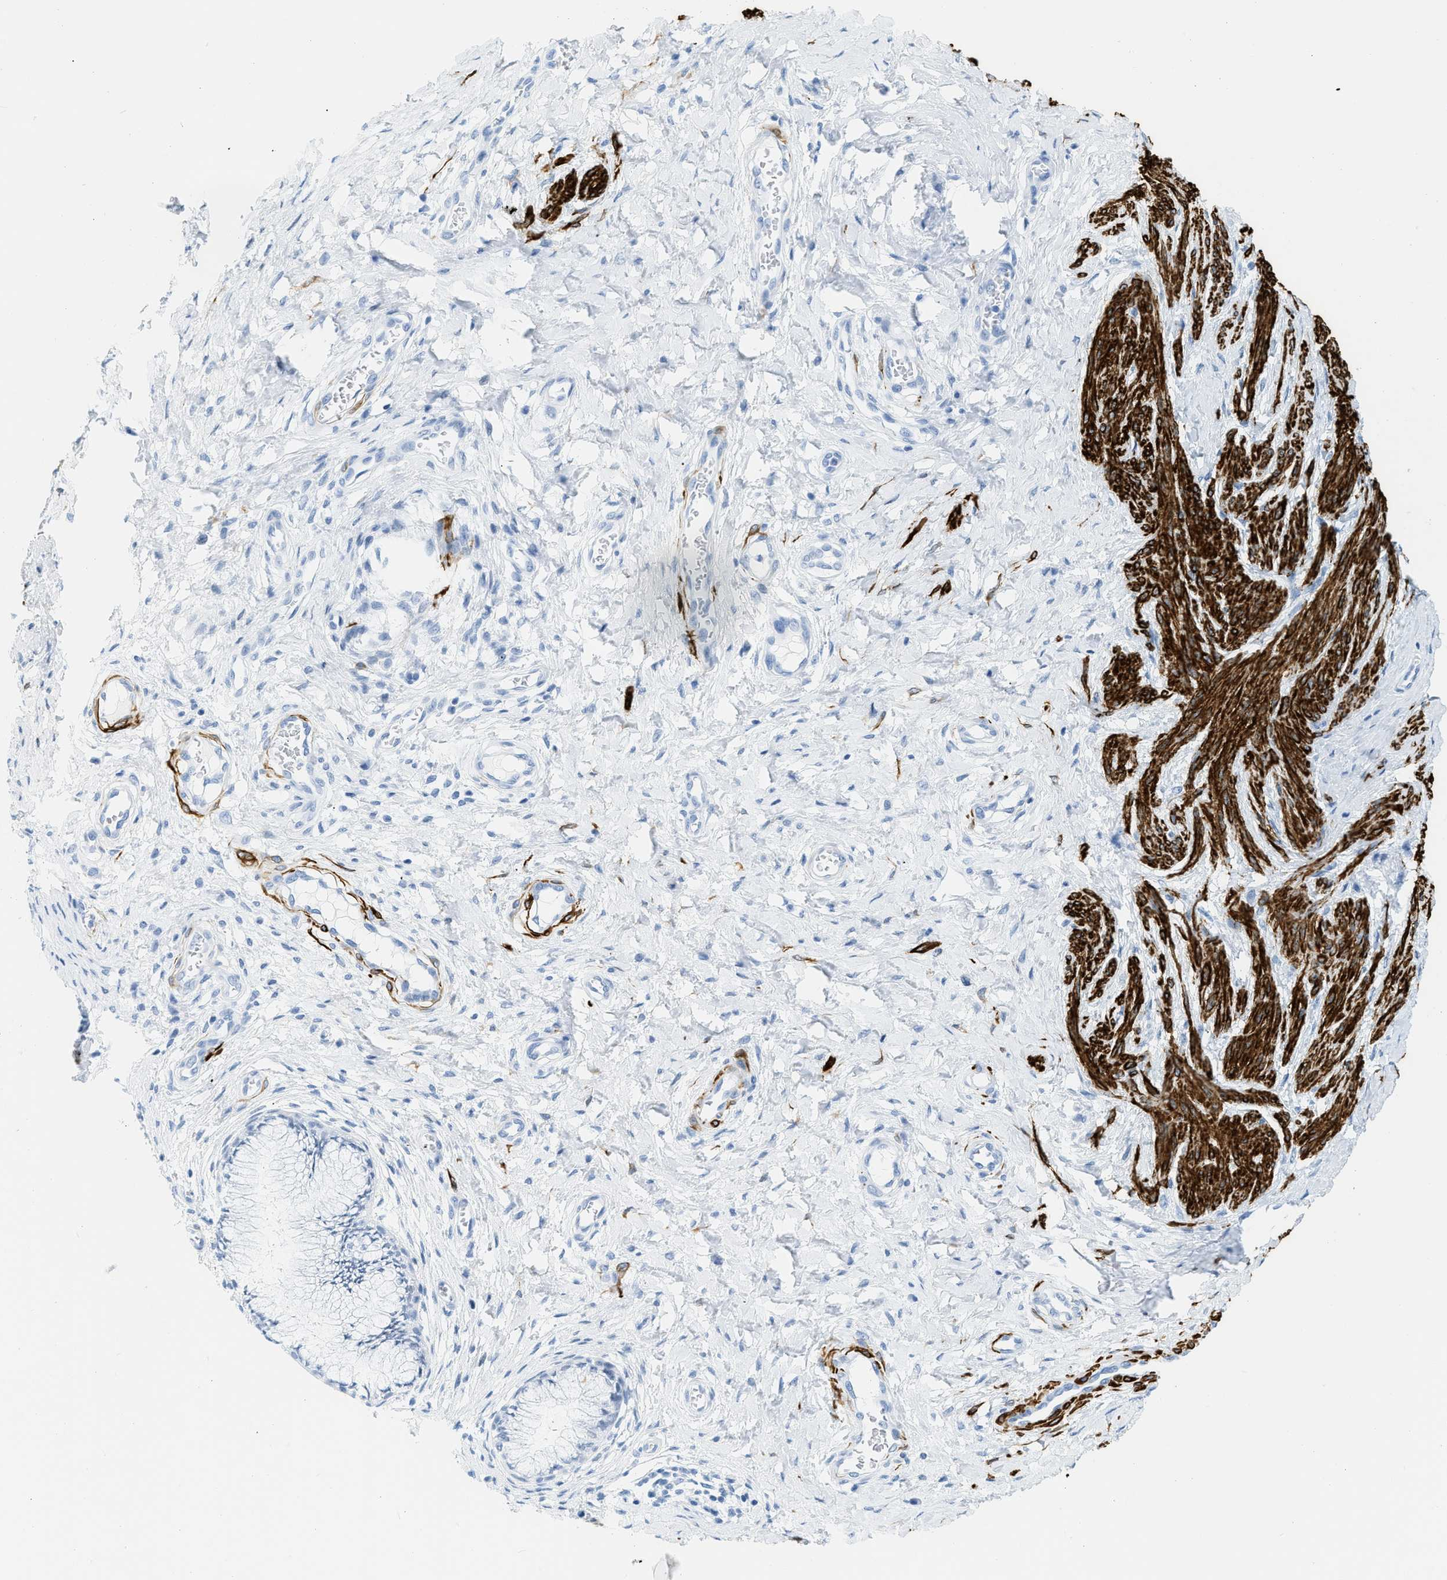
{"staining": {"intensity": "negative", "quantity": "none", "location": "none"}, "tissue": "cervix", "cell_type": "Glandular cells", "image_type": "normal", "snomed": [{"axis": "morphology", "description": "Normal tissue, NOS"}, {"axis": "topography", "description": "Cervix"}], "caption": "This is an IHC photomicrograph of benign human cervix. There is no positivity in glandular cells.", "gene": "DES", "patient": {"sex": "female", "age": 55}}